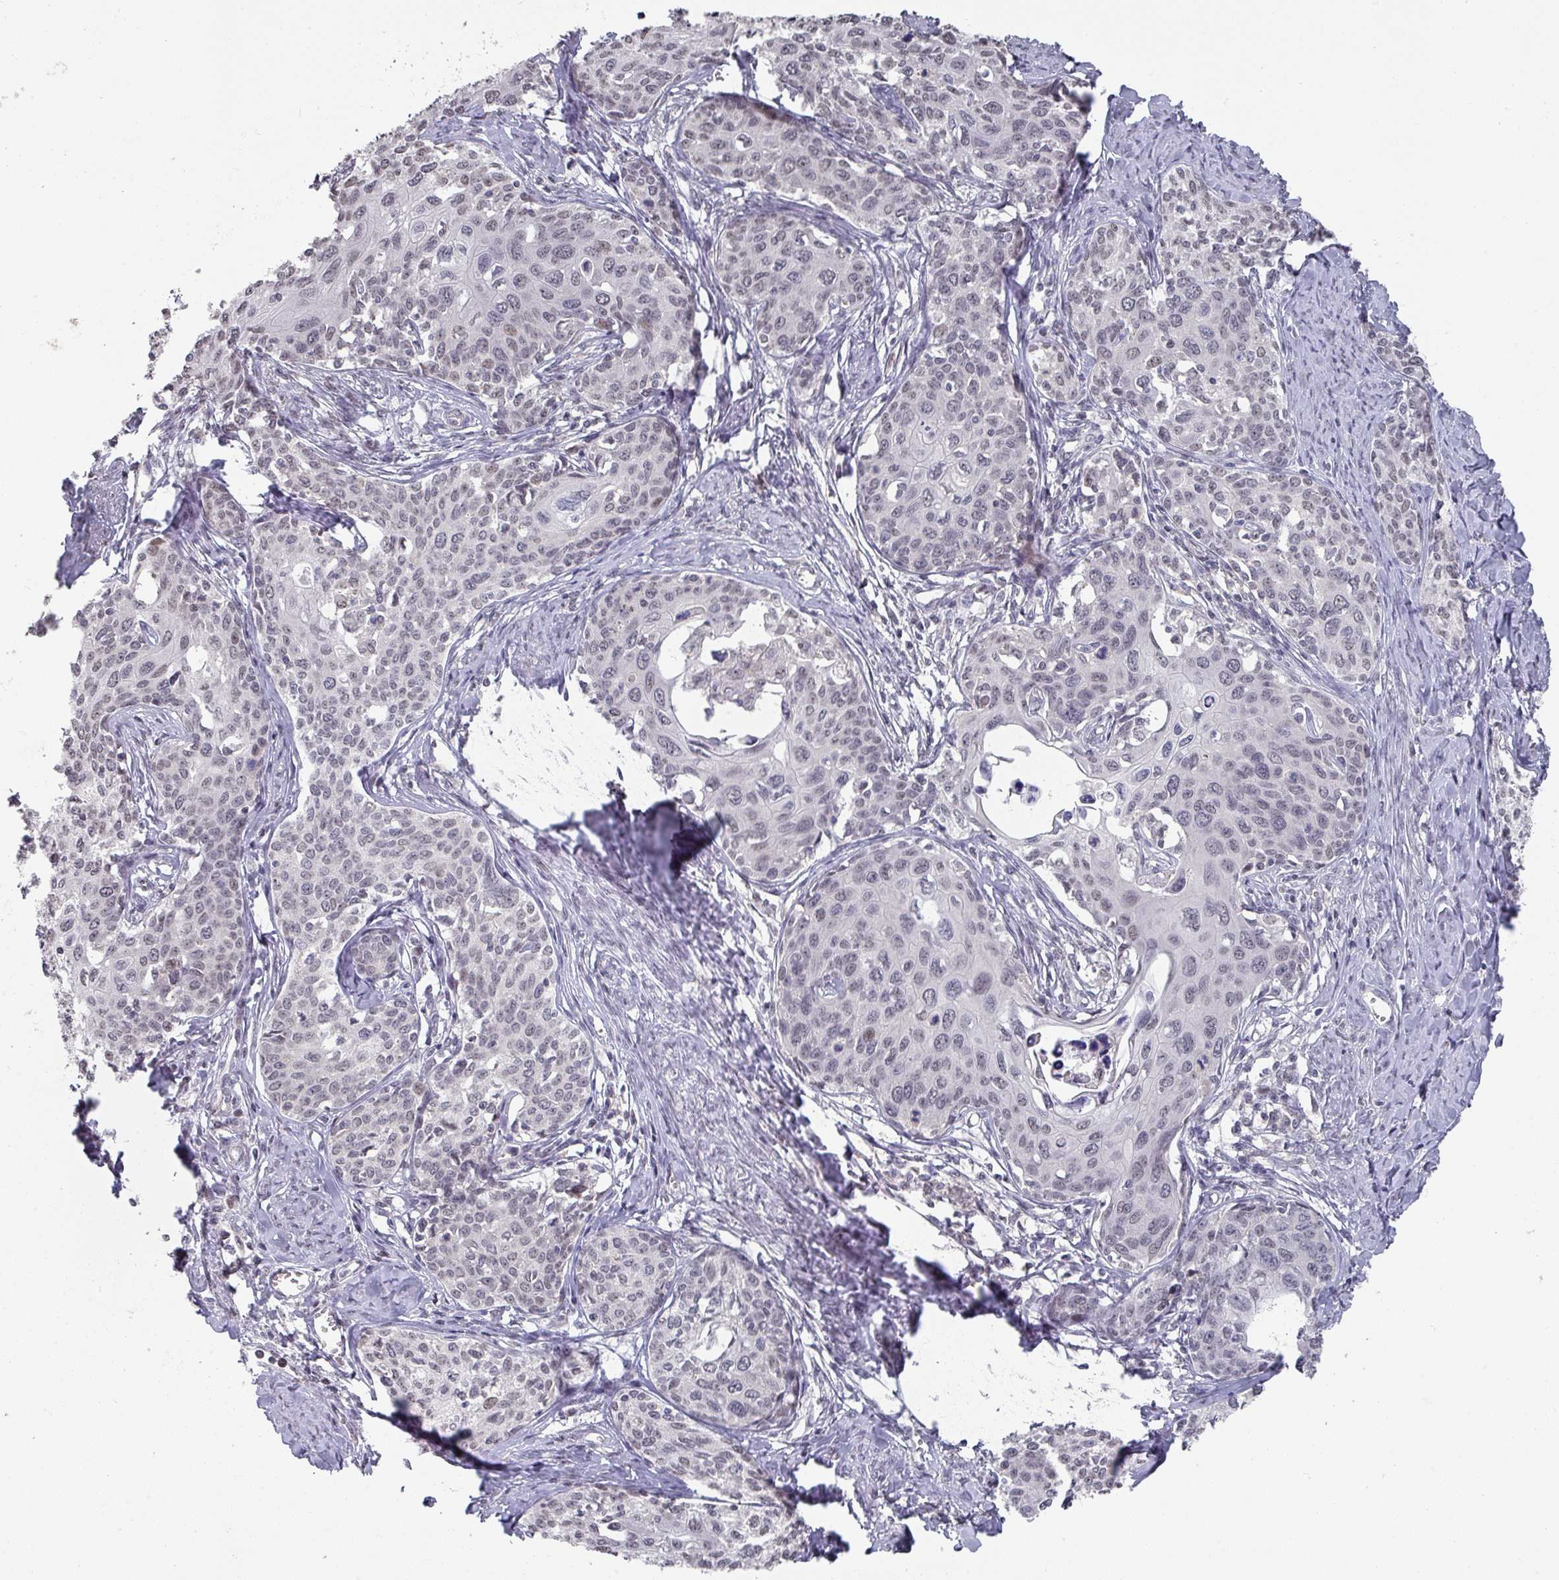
{"staining": {"intensity": "weak", "quantity": "<25%", "location": "nuclear"}, "tissue": "cervical cancer", "cell_type": "Tumor cells", "image_type": "cancer", "snomed": [{"axis": "morphology", "description": "Squamous cell carcinoma, NOS"}, {"axis": "morphology", "description": "Adenocarcinoma, NOS"}, {"axis": "topography", "description": "Cervix"}], "caption": "Tumor cells show no significant protein staining in cervical cancer (adenocarcinoma).", "gene": "ZNF654", "patient": {"sex": "female", "age": 52}}